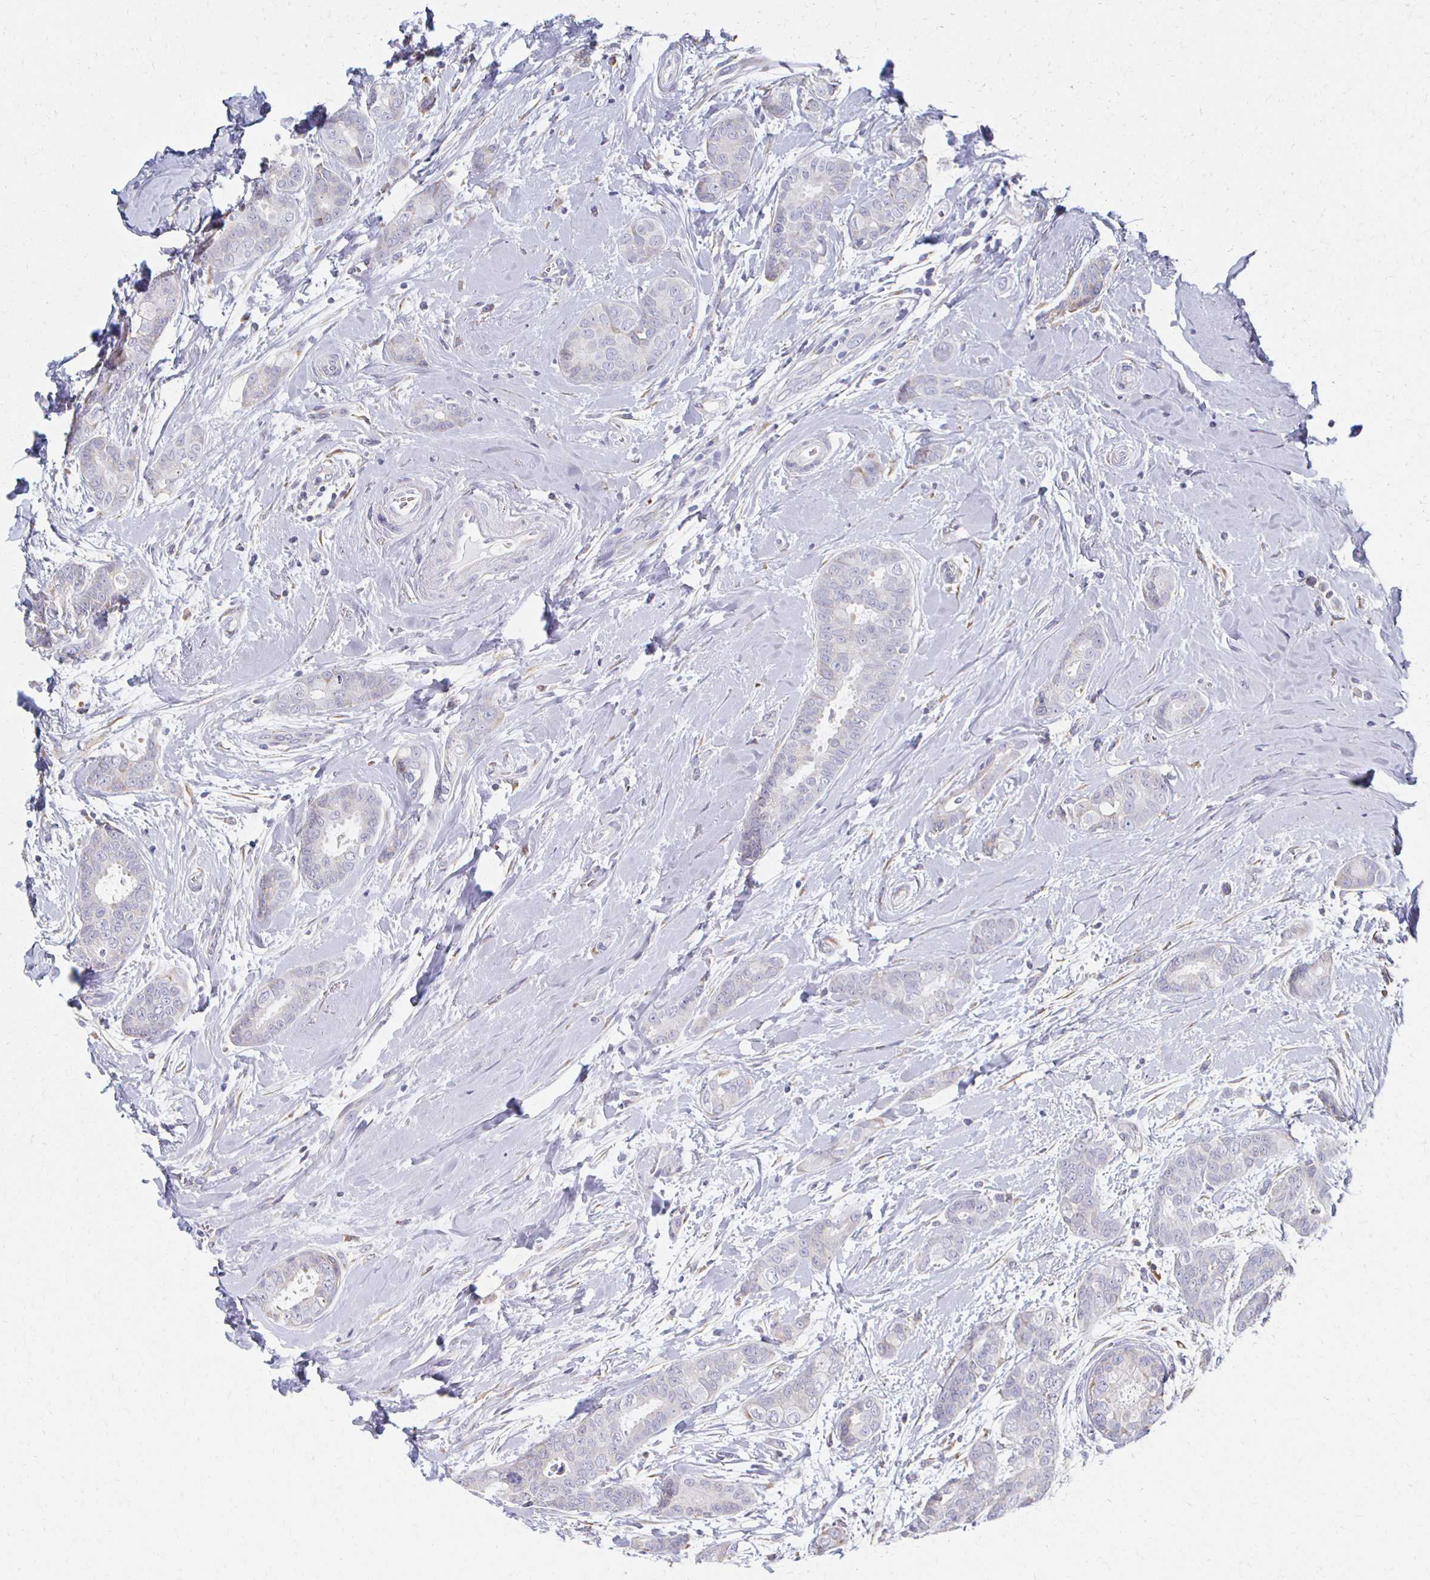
{"staining": {"intensity": "negative", "quantity": "none", "location": "none"}, "tissue": "breast cancer", "cell_type": "Tumor cells", "image_type": "cancer", "snomed": [{"axis": "morphology", "description": "Duct carcinoma"}, {"axis": "topography", "description": "Breast"}], "caption": "High magnification brightfield microscopy of breast invasive ductal carcinoma stained with DAB (brown) and counterstained with hematoxylin (blue): tumor cells show no significant positivity.", "gene": "ATP1A3", "patient": {"sex": "female", "age": 45}}